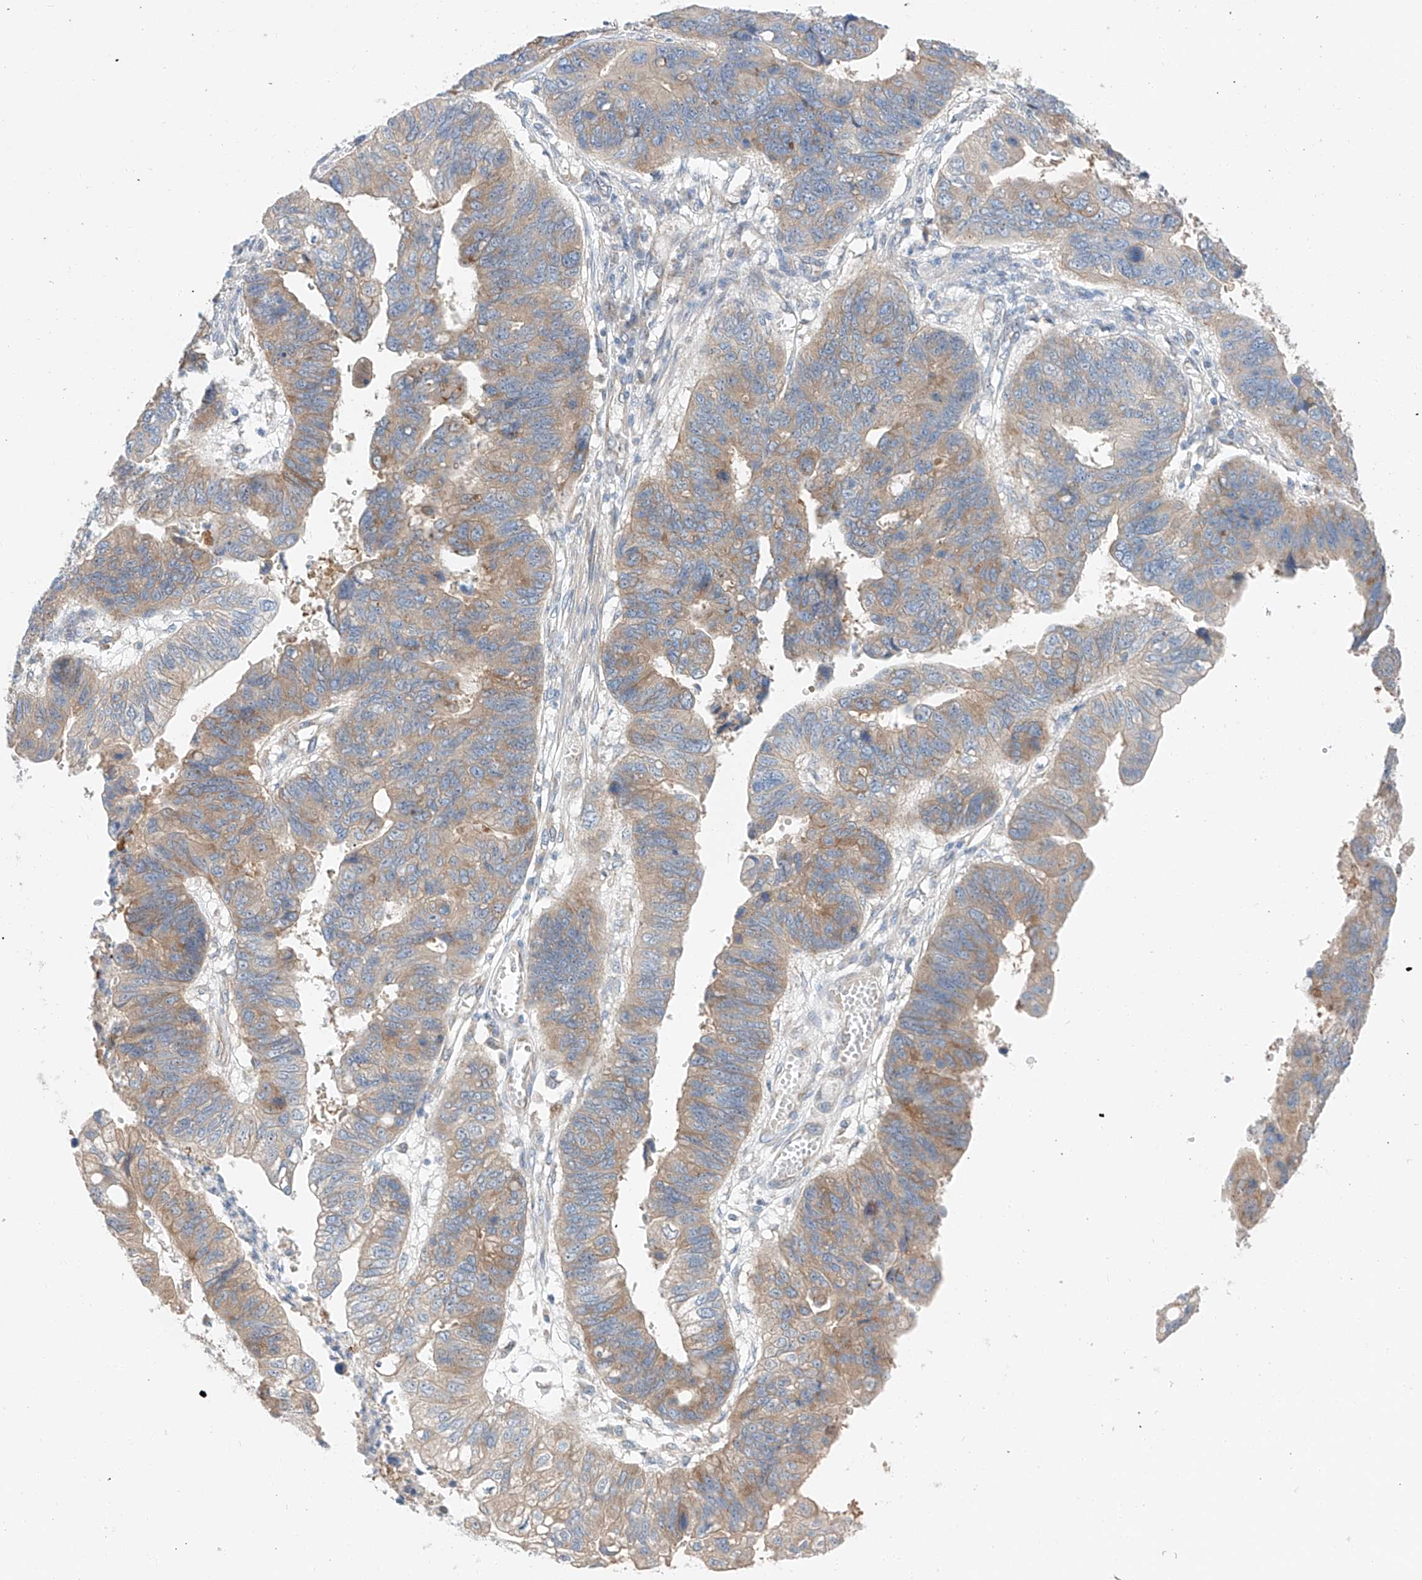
{"staining": {"intensity": "weak", "quantity": "25%-75%", "location": "cytoplasmic/membranous"}, "tissue": "stomach cancer", "cell_type": "Tumor cells", "image_type": "cancer", "snomed": [{"axis": "morphology", "description": "Adenocarcinoma, NOS"}, {"axis": "topography", "description": "Stomach"}], "caption": "Immunohistochemistry histopathology image of human stomach cancer stained for a protein (brown), which shows low levels of weak cytoplasmic/membranous expression in approximately 25%-75% of tumor cells.", "gene": "RUSC1", "patient": {"sex": "male", "age": 59}}